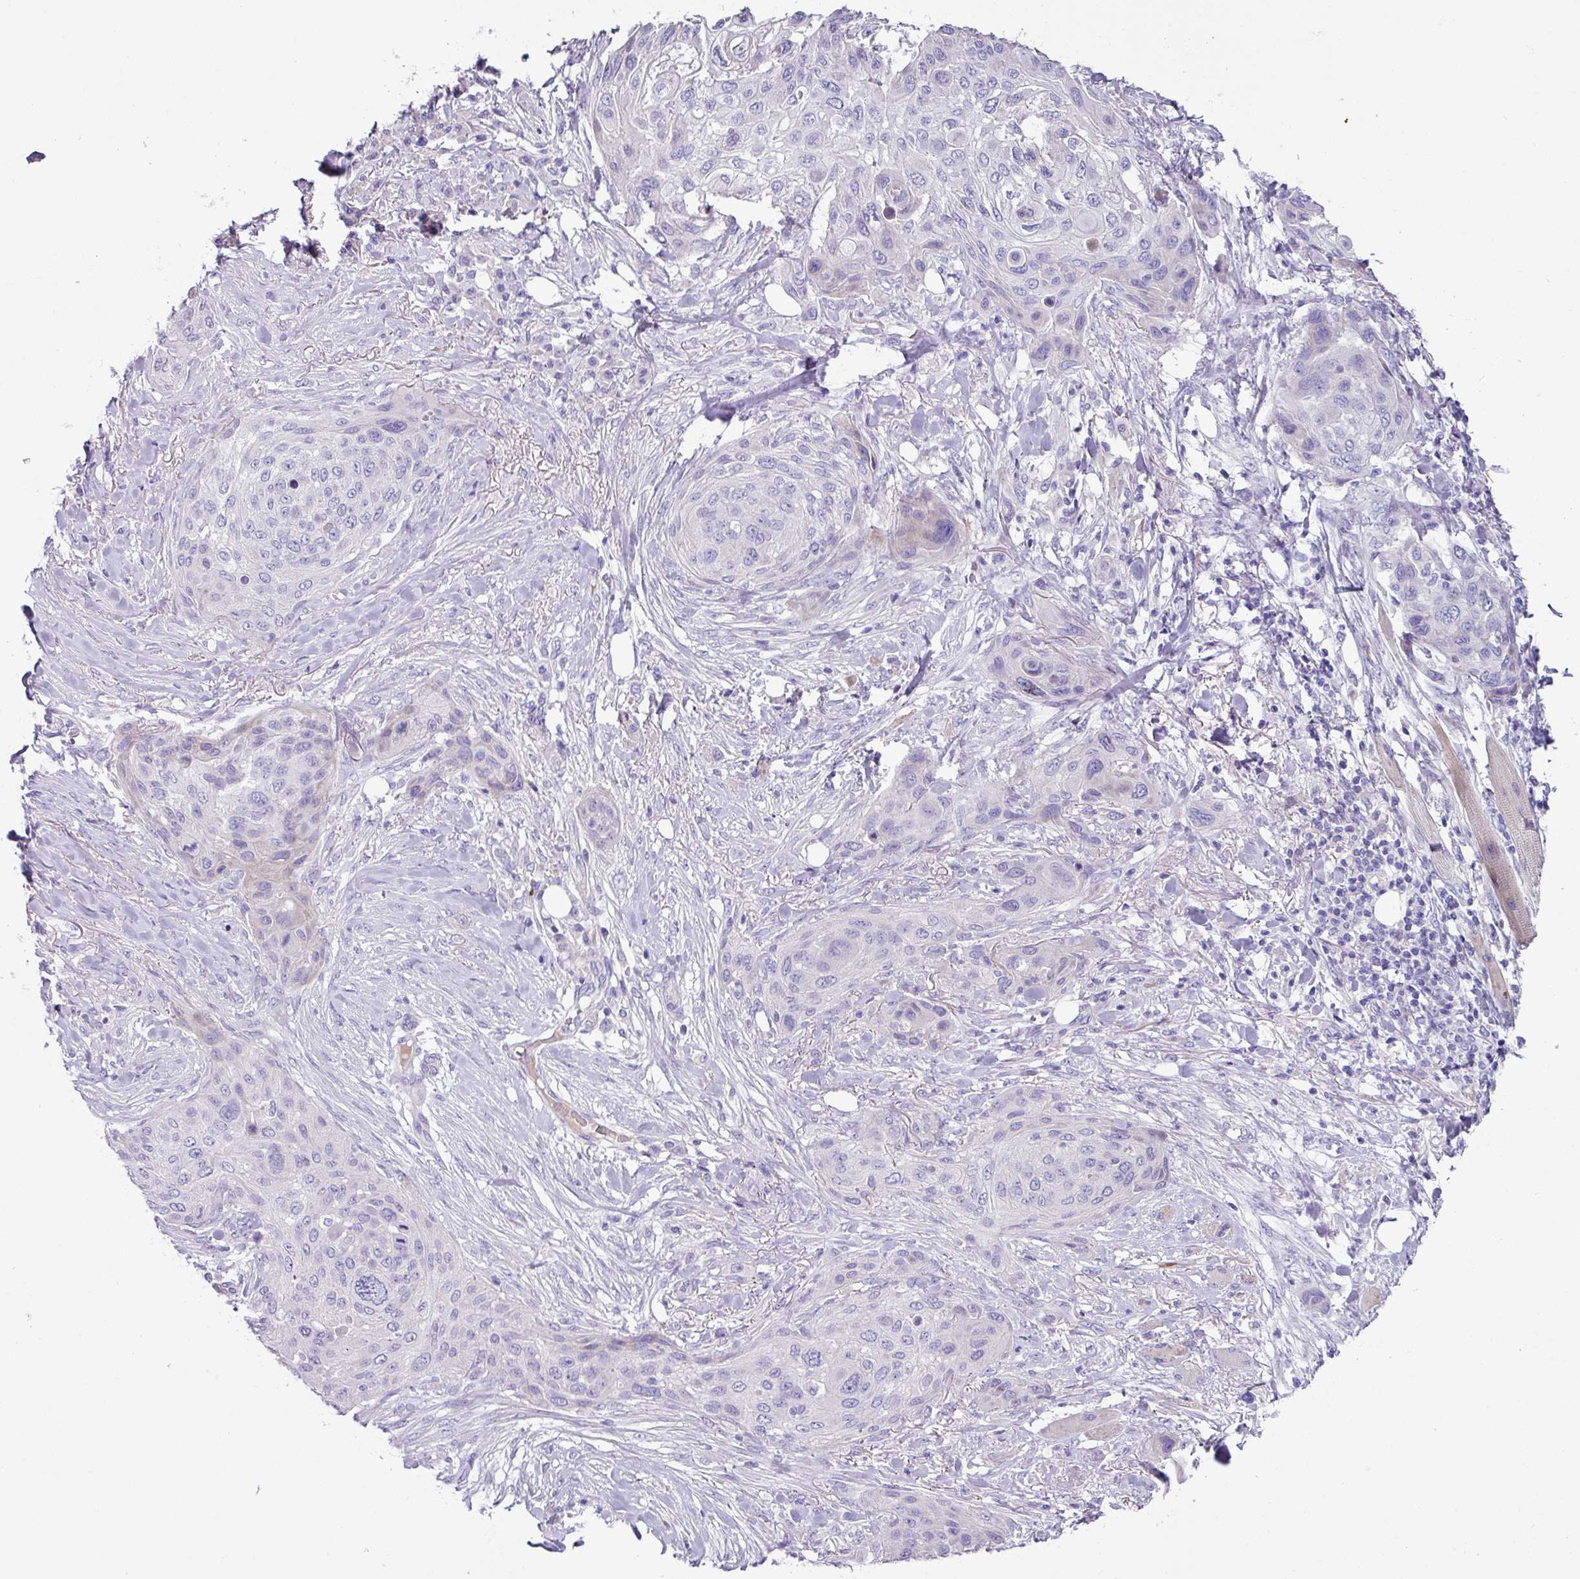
{"staining": {"intensity": "negative", "quantity": "none", "location": "none"}, "tissue": "skin cancer", "cell_type": "Tumor cells", "image_type": "cancer", "snomed": [{"axis": "morphology", "description": "Squamous cell carcinoma, NOS"}, {"axis": "topography", "description": "Skin"}], "caption": "Tumor cells show no significant positivity in skin cancer.", "gene": "RGS16", "patient": {"sex": "female", "age": 87}}